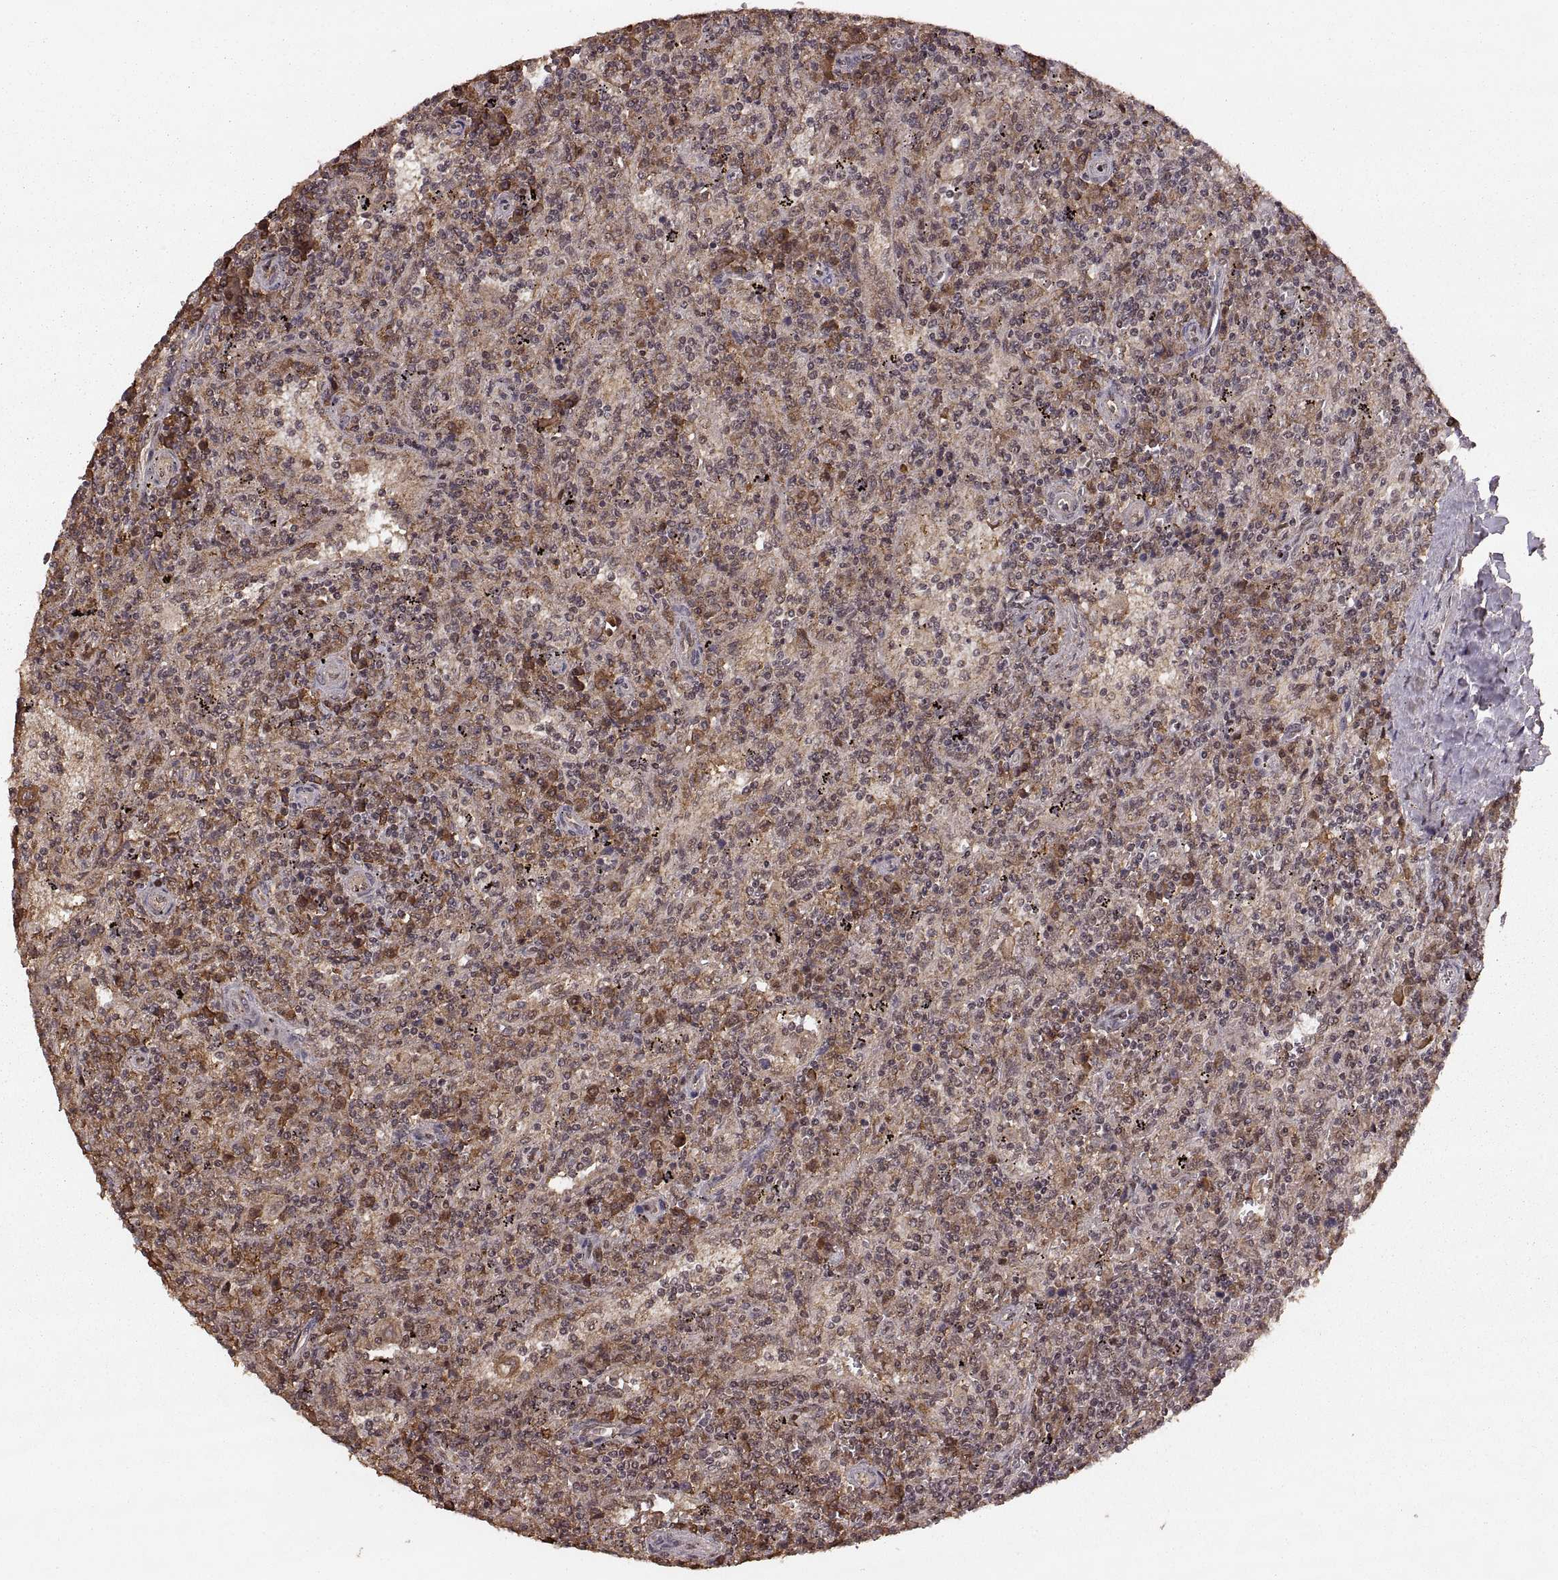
{"staining": {"intensity": "weak", "quantity": ">75%", "location": "cytoplasmic/membranous"}, "tissue": "lymphoma", "cell_type": "Tumor cells", "image_type": "cancer", "snomed": [{"axis": "morphology", "description": "Malignant lymphoma, non-Hodgkin's type, Low grade"}, {"axis": "topography", "description": "Spleen"}], "caption": "Lymphoma stained with immunohistochemistry shows weak cytoplasmic/membranous expression in approximately >75% of tumor cells.", "gene": "RFT1", "patient": {"sex": "male", "age": 62}}